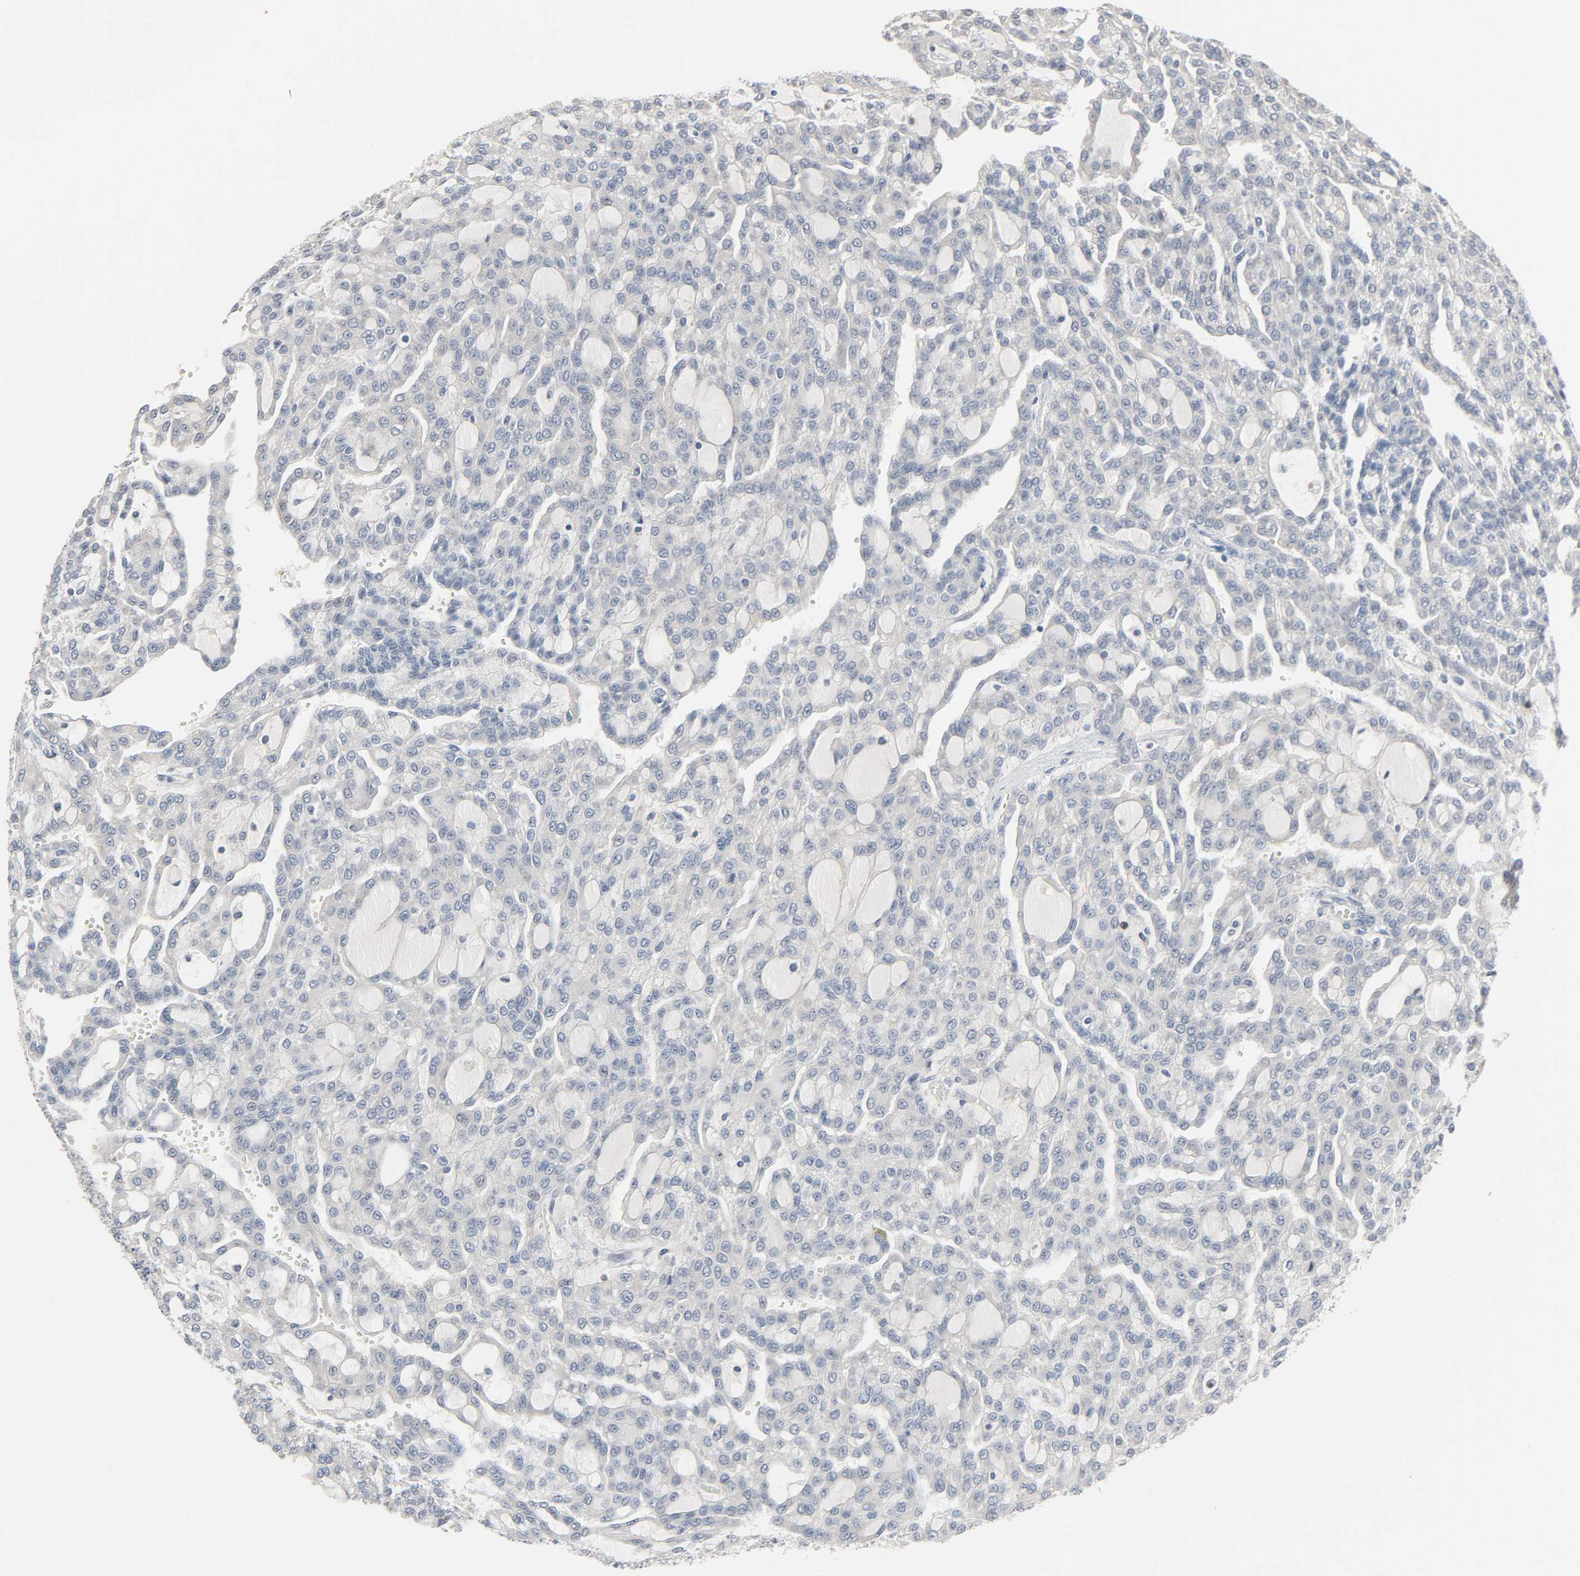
{"staining": {"intensity": "negative", "quantity": "none", "location": "none"}, "tissue": "renal cancer", "cell_type": "Tumor cells", "image_type": "cancer", "snomed": [{"axis": "morphology", "description": "Adenocarcinoma, NOS"}, {"axis": "topography", "description": "Kidney"}], "caption": "IHC of adenocarcinoma (renal) reveals no positivity in tumor cells.", "gene": "CD4", "patient": {"sex": "male", "age": 63}}